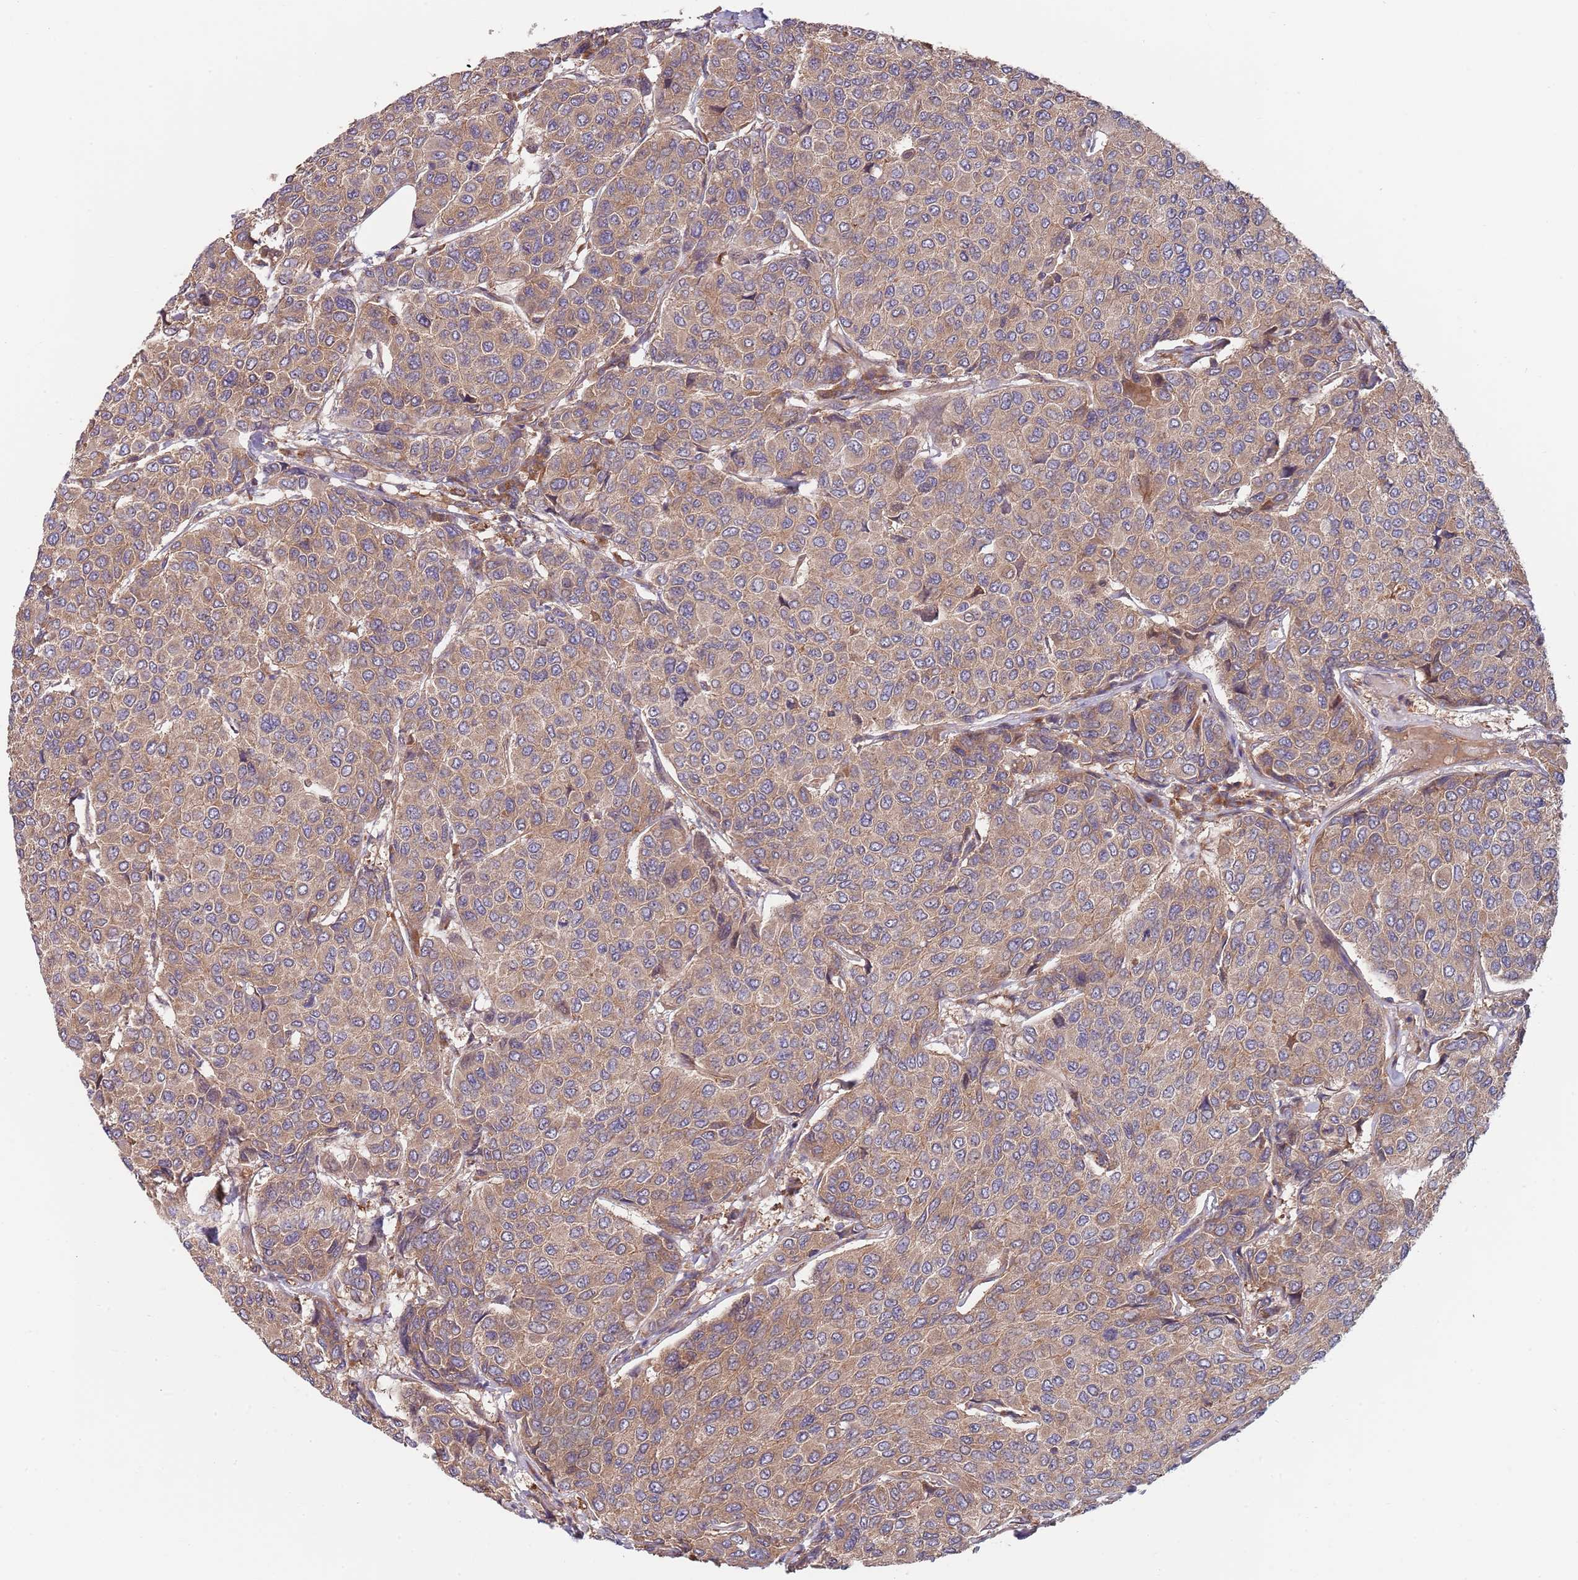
{"staining": {"intensity": "moderate", "quantity": ">75%", "location": "cytoplasmic/membranous"}, "tissue": "breast cancer", "cell_type": "Tumor cells", "image_type": "cancer", "snomed": [{"axis": "morphology", "description": "Duct carcinoma"}, {"axis": "topography", "description": "Breast"}], "caption": "Invasive ductal carcinoma (breast) stained with a brown dye reveals moderate cytoplasmic/membranous positive expression in approximately >75% of tumor cells.", "gene": "EIF3F", "patient": {"sex": "female", "age": 55}}